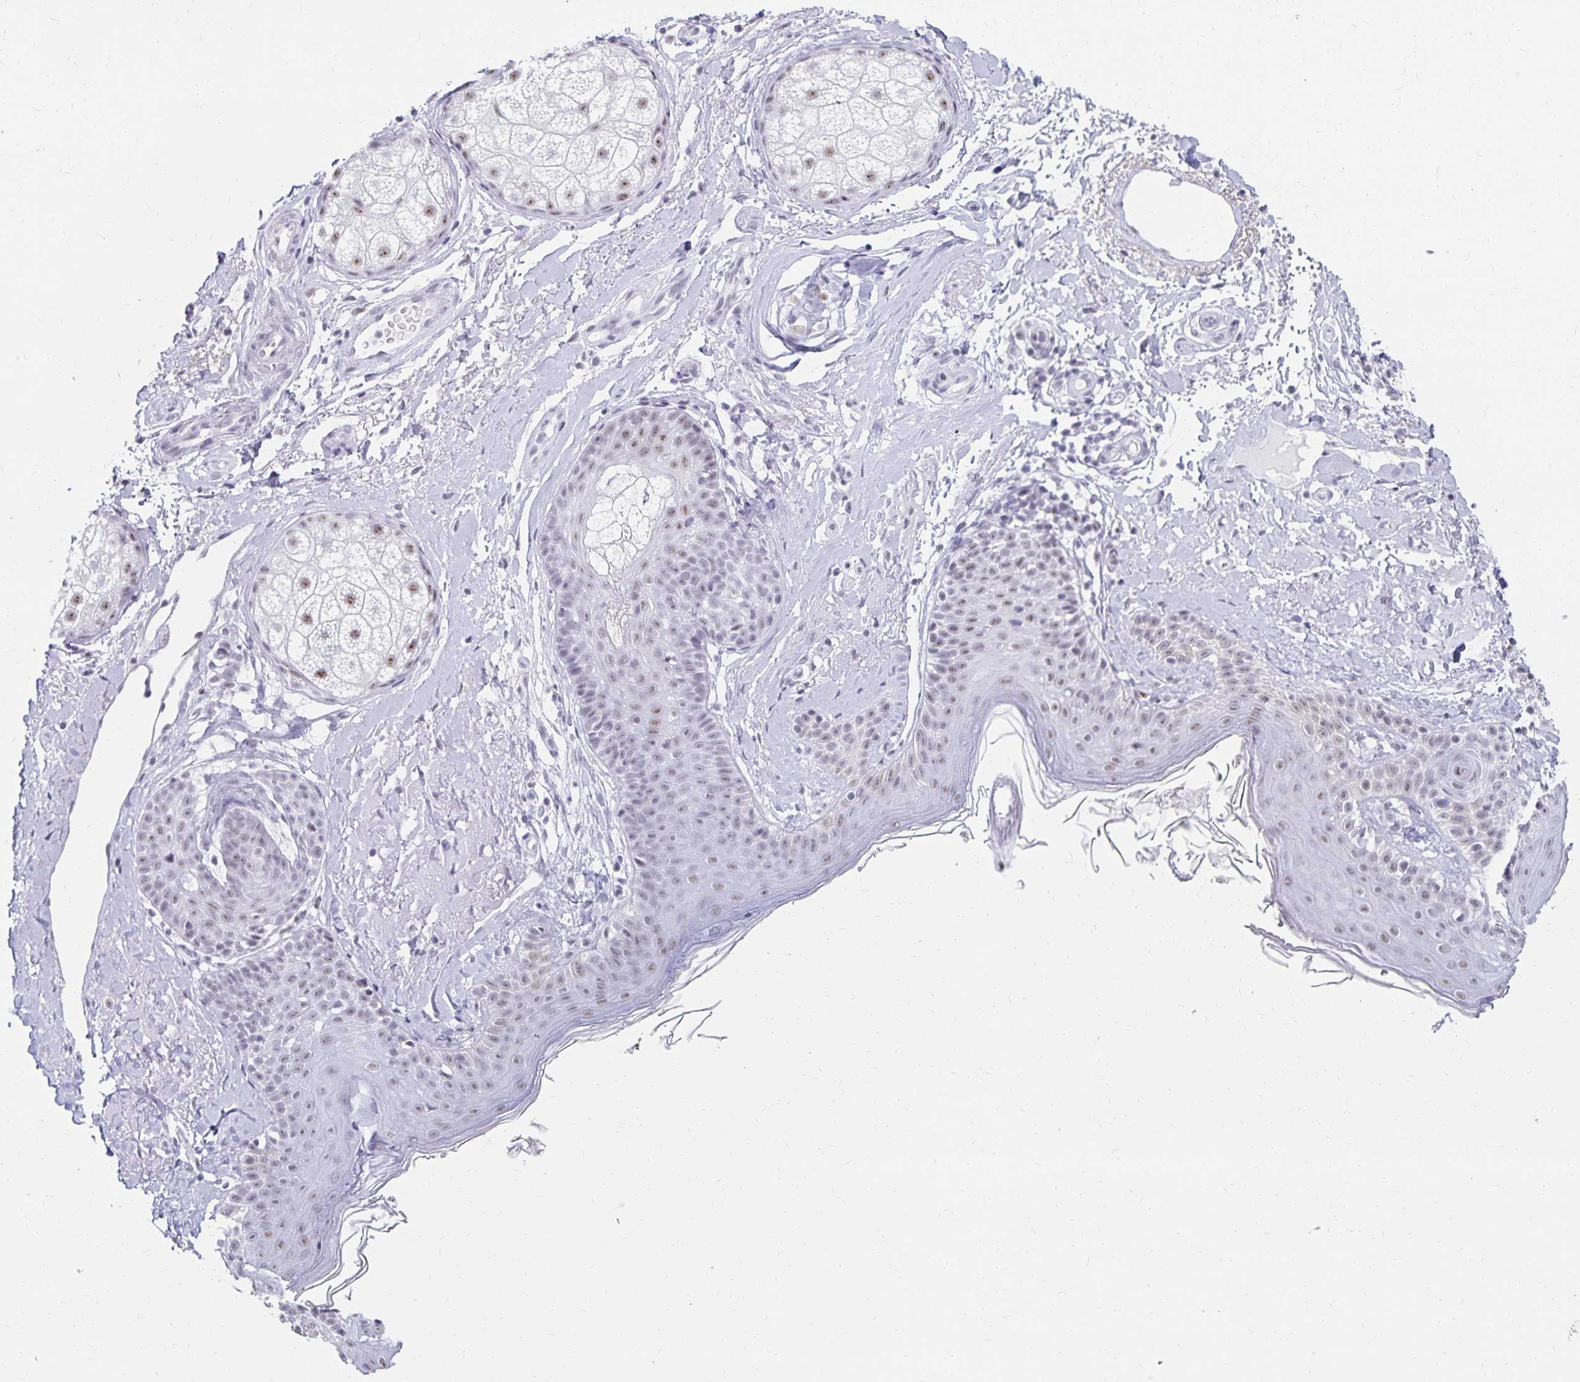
{"staining": {"intensity": "negative", "quantity": "none", "location": "none"}, "tissue": "skin", "cell_type": "Fibroblasts", "image_type": "normal", "snomed": [{"axis": "morphology", "description": "Normal tissue, NOS"}, {"axis": "topography", "description": "Skin"}], "caption": "The IHC micrograph has no significant staining in fibroblasts of skin. (Brightfield microscopy of DAB (3,3'-diaminobenzidine) IHC at high magnification).", "gene": "C20orf85", "patient": {"sex": "male", "age": 73}}